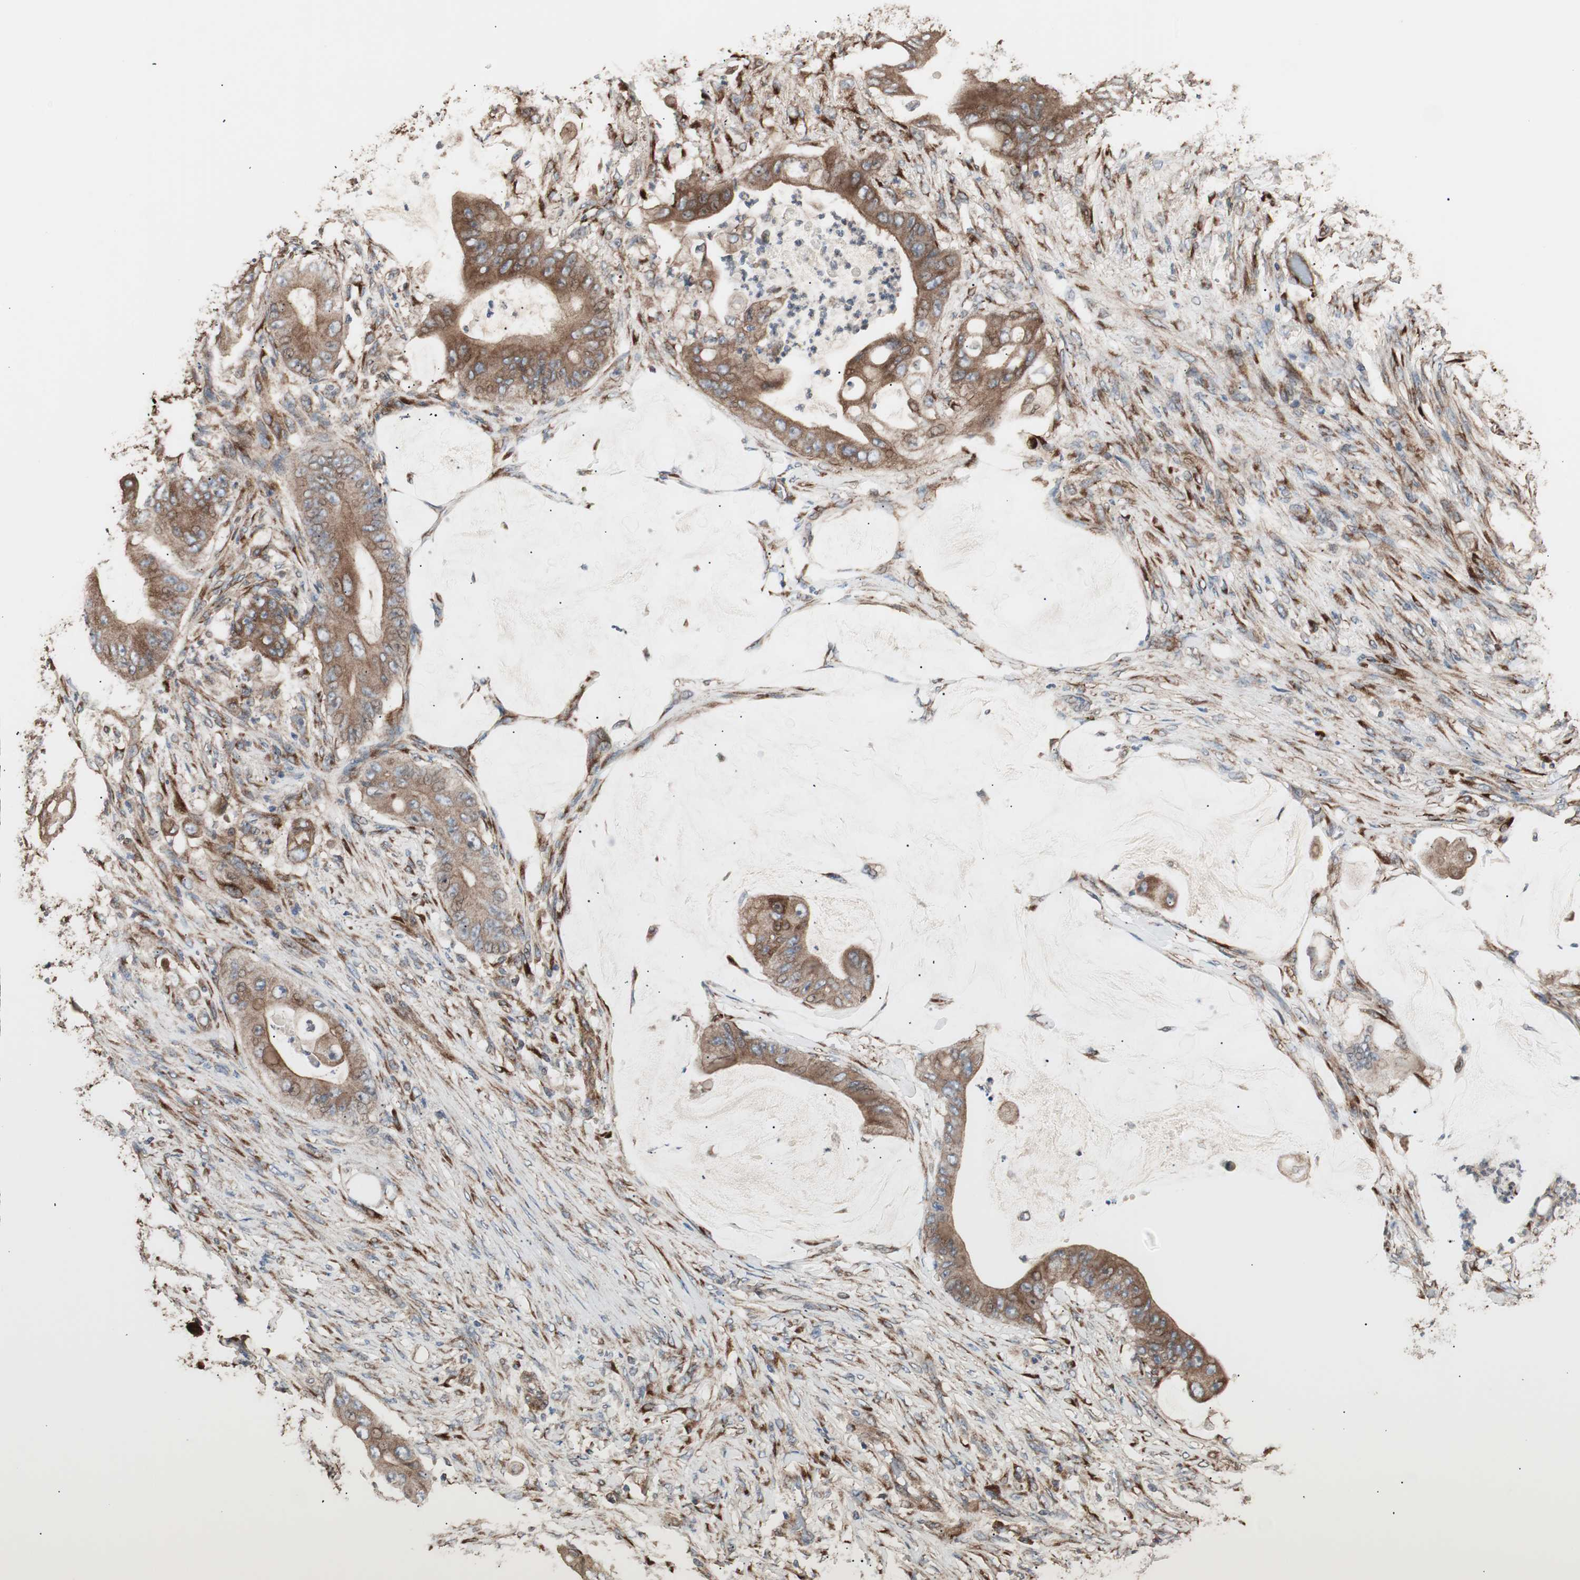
{"staining": {"intensity": "strong", "quantity": ">75%", "location": "cytoplasmic/membranous"}, "tissue": "stomach cancer", "cell_type": "Tumor cells", "image_type": "cancer", "snomed": [{"axis": "morphology", "description": "Adenocarcinoma, NOS"}, {"axis": "topography", "description": "Stomach"}], "caption": "The micrograph exhibits staining of stomach cancer, revealing strong cytoplasmic/membranous protein expression (brown color) within tumor cells. The protein is stained brown, and the nuclei are stained in blue (DAB (3,3'-diaminobenzidine) IHC with brightfield microscopy, high magnification).", "gene": "LZTS1", "patient": {"sex": "female", "age": 73}}